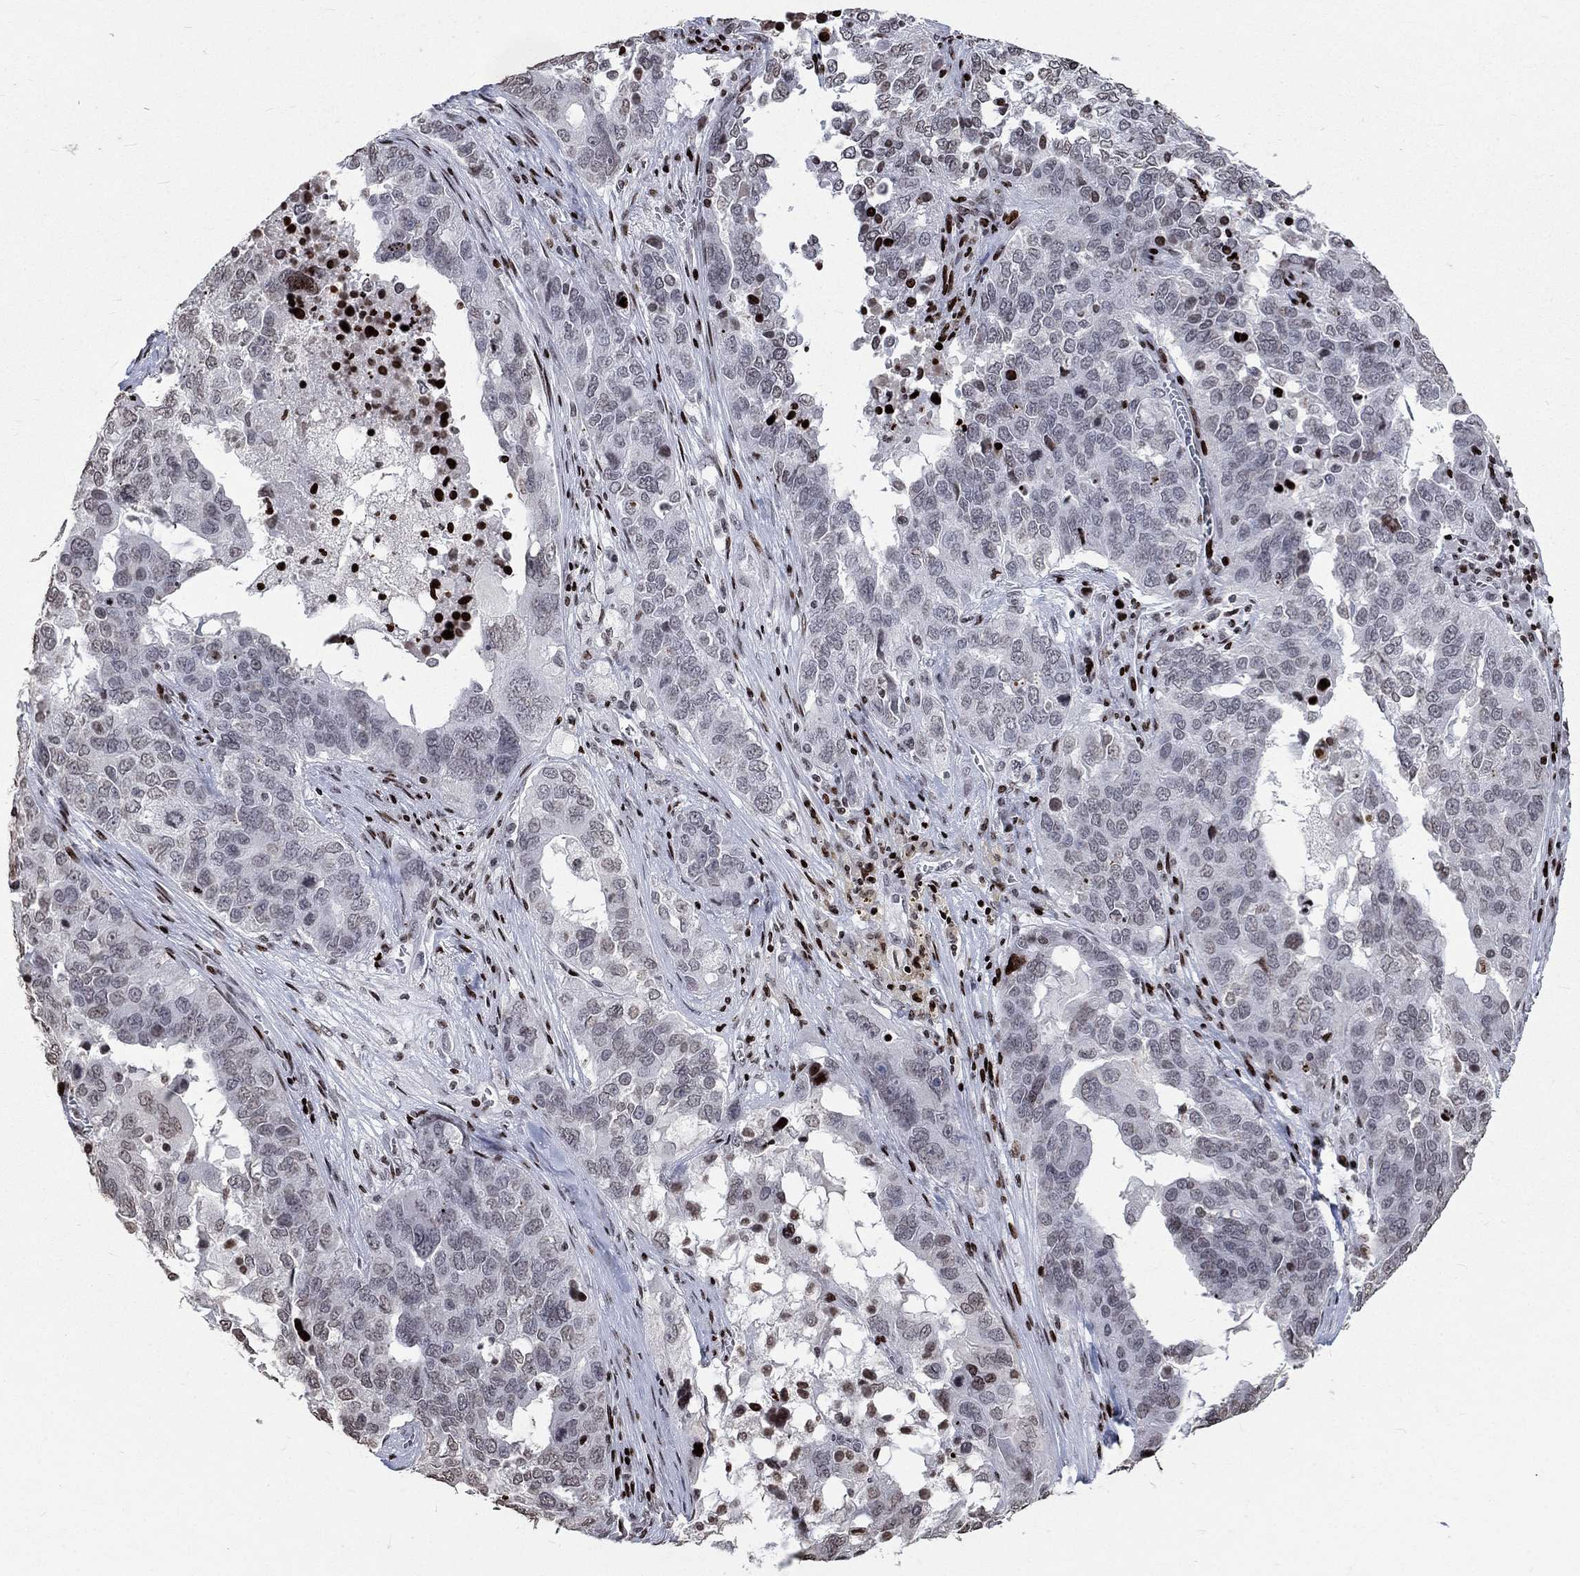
{"staining": {"intensity": "negative", "quantity": "none", "location": "none"}, "tissue": "ovarian cancer", "cell_type": "Tumor cells", "image_type": "cancer", "snomed": [{"axis": "morphology", "description": "Carcinoma, endometroid"}, {"axis": "topography", "description": "Soft tissue"}, {"axis": "topography", "description": "Ovary"}], "caption": "Endometroid carcinoma (ovarian) was stained to show a protein in brown. There is no significant staining in tumor cells.", "gene": "SRSF3", "patient": {"sex": "female", "age": 52}}